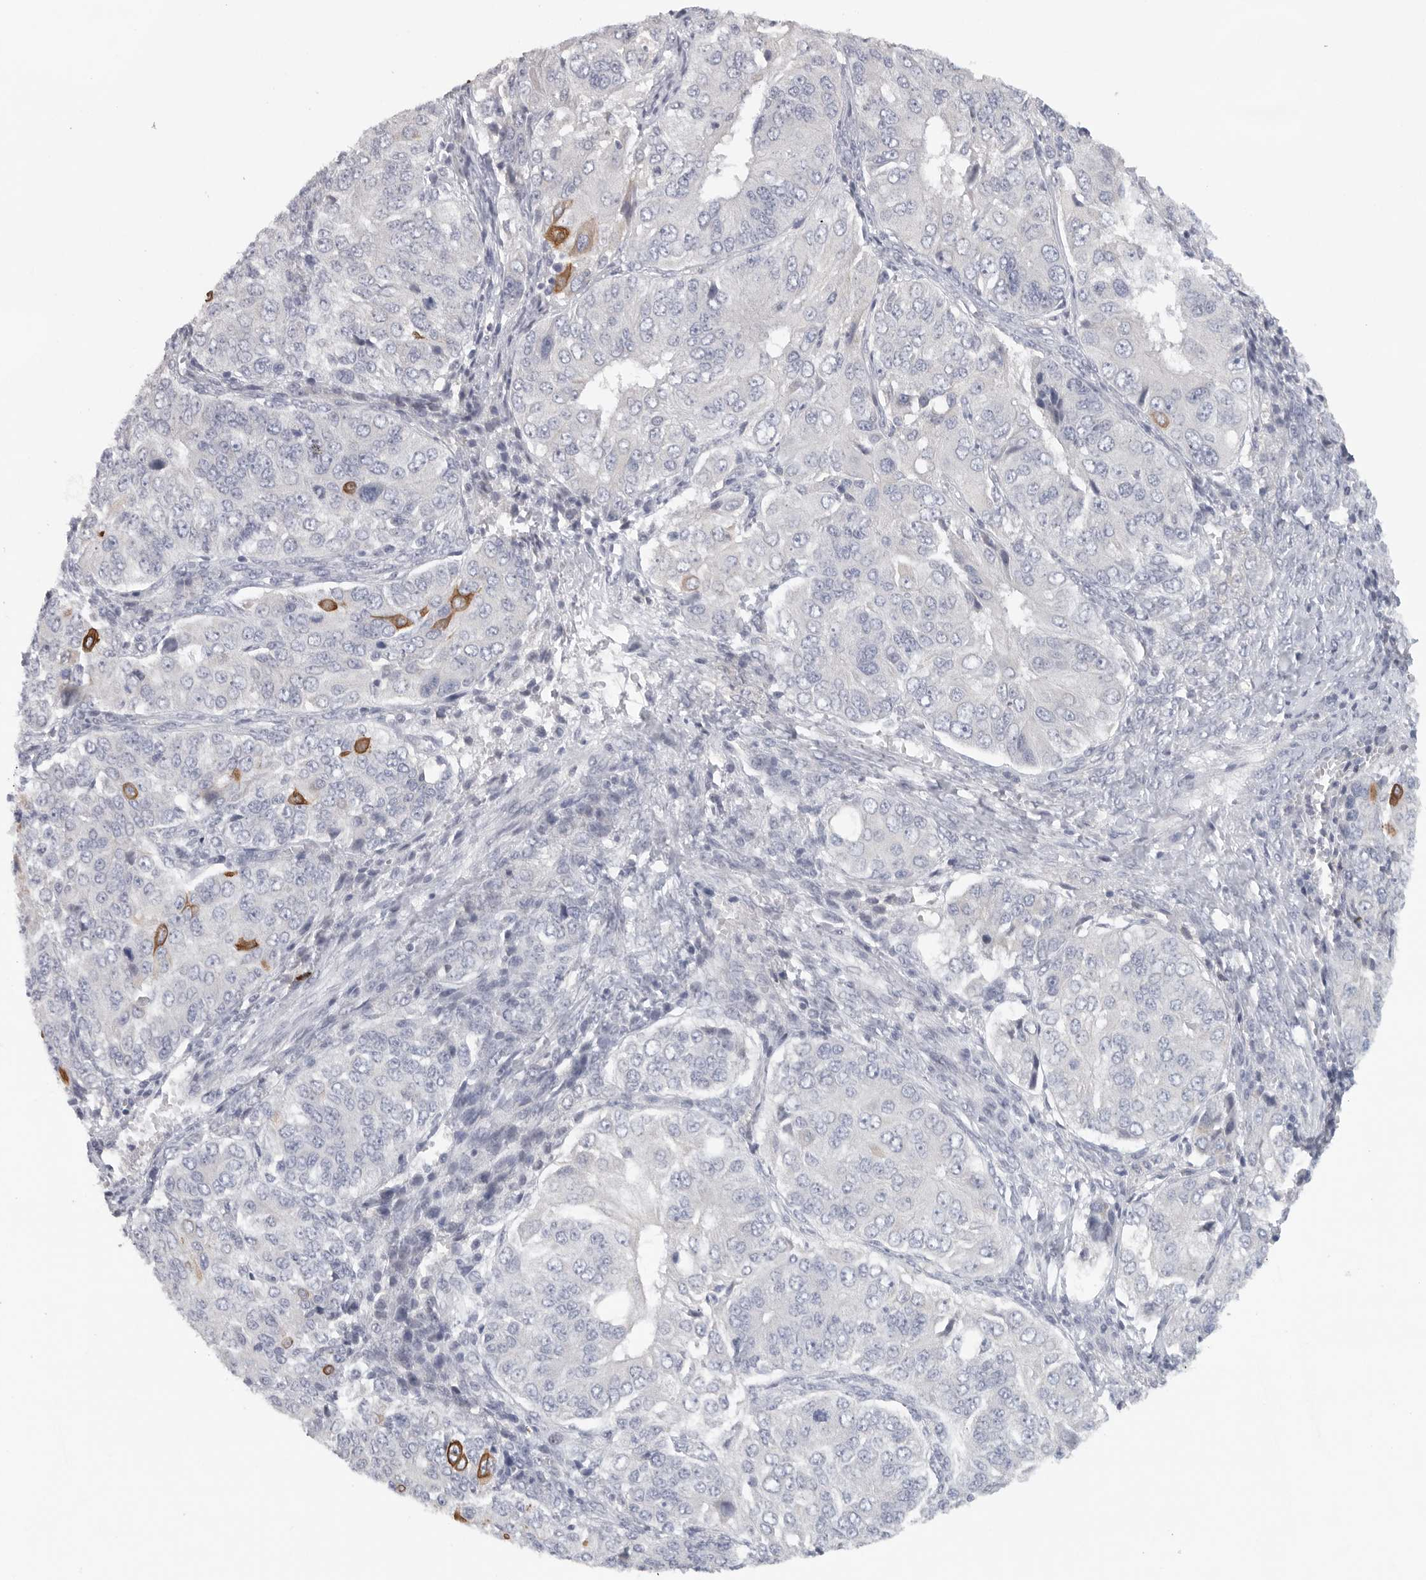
{"staining": {"intensity": "negative", "quantity": "none", "location": "none"}, "tissue": "ovarian cancer", "cell_type": "Tumor cells", "image_type": "cancer", "snomed": [{"axis": "morphology", "description": "Carcinoma, endometroid"}, {"axis": "topography", "description": "Ovary"}], "caption": "A photomicrograph of human ovarian endometroid carcinoma is negative for staining in tumor cells. (Brightfield microscopy of DAB immunohistochemistry (IHC) at high magnification).", "gene": "TMEM69", "patient": {"sex": "female", "age": 51}}